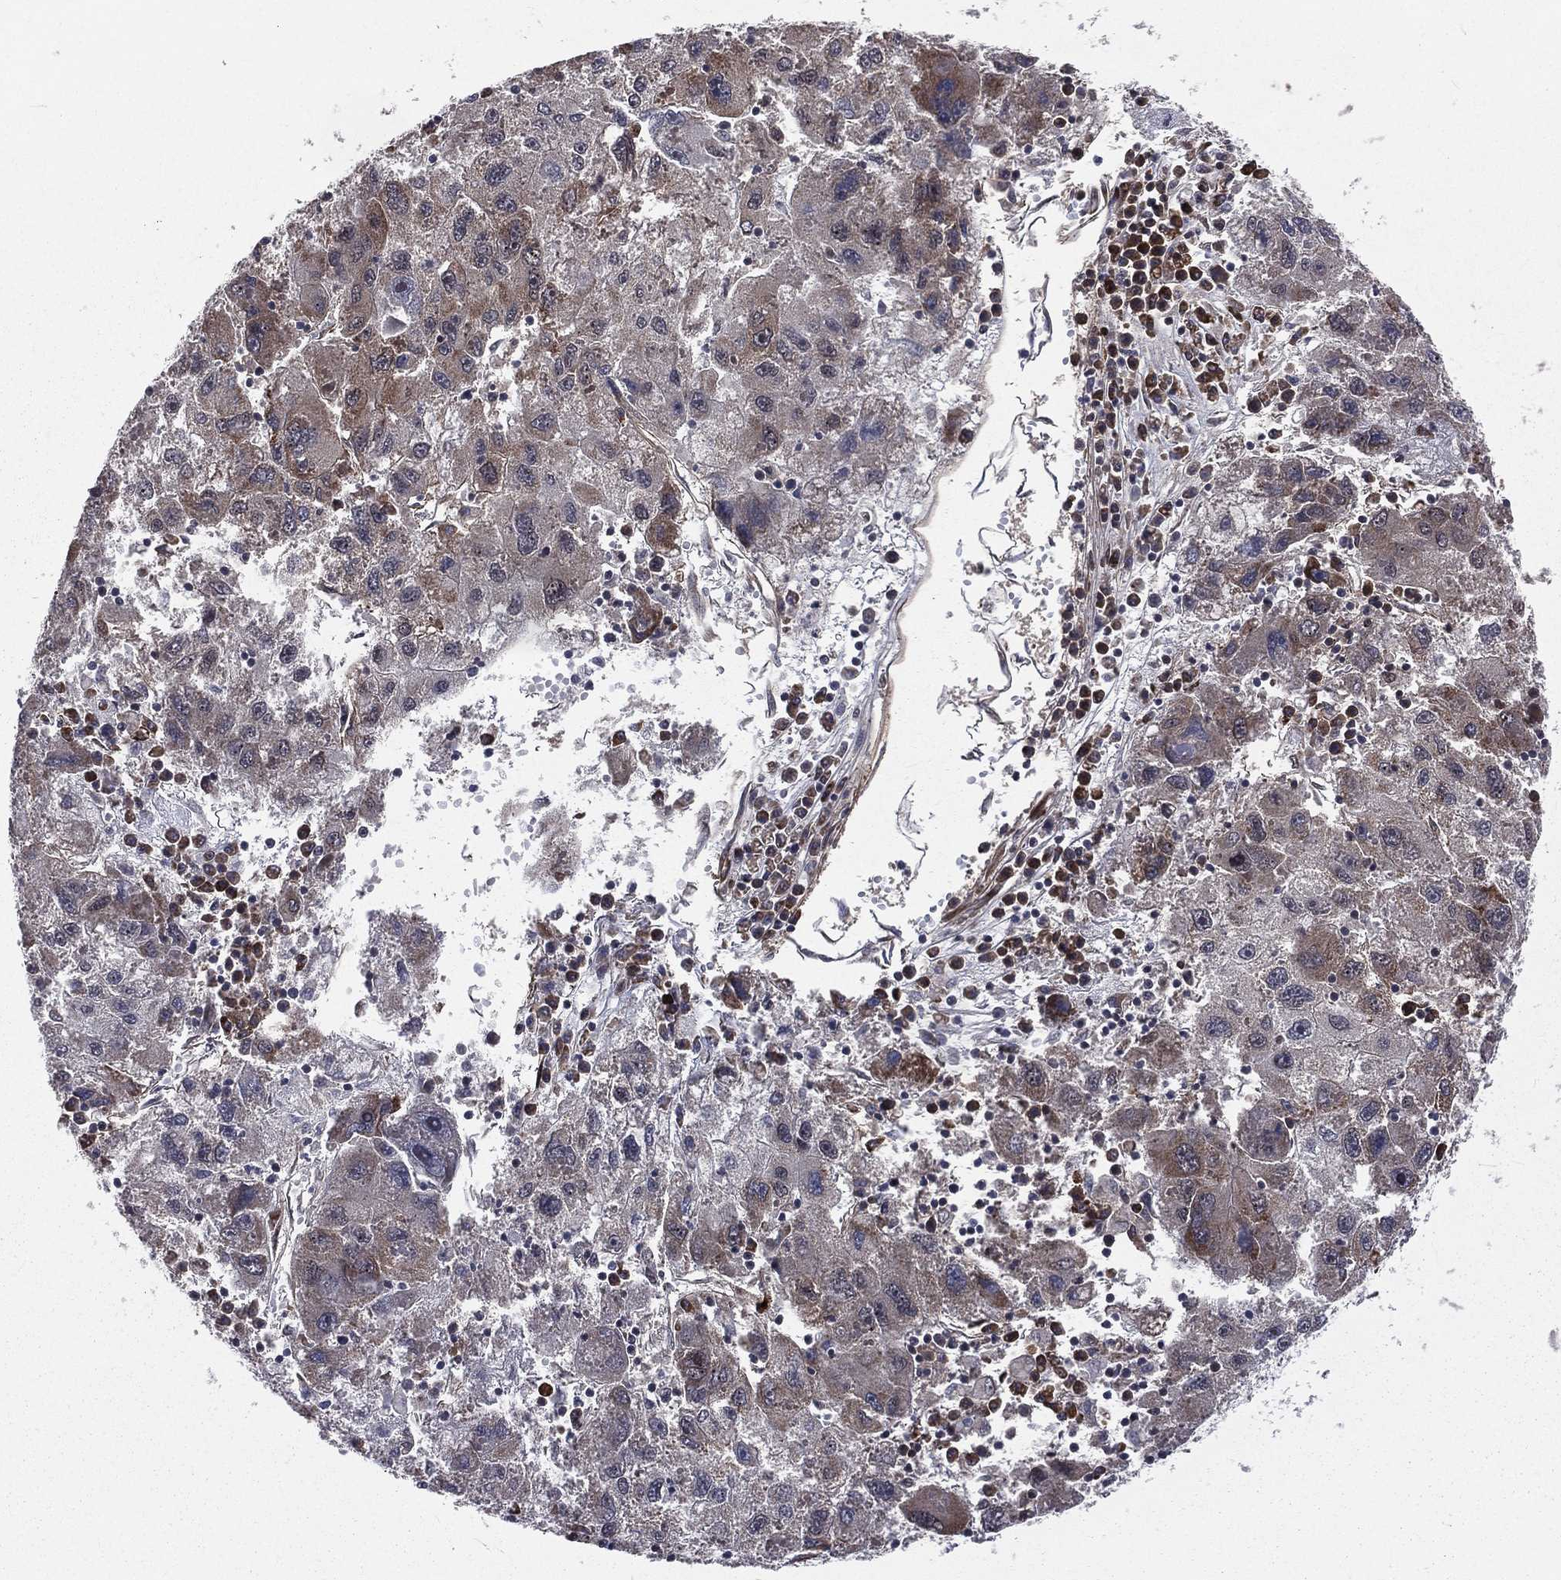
{"staining": {"intensity": "moderate", "quantity": "<25%", "location": "cytoplasmic/membranous"}, "tissue": "liver cancer", "cell_type": "Tumor cells", "image_type": "cancer", "snomed": [{"axis": "morphology", "description": "Carcinoma, Hepatocellular, NOS"}, {"axis": "topography", "description": "Liver"}], "caption": "A histopathology image of hepatocellular carcinoma (liver) stained for a protein exhibits moderate cytoplasmic/membranous brown staining in tumor cells.", "gene": "ARL3", "patient": {"sex": "male", "age": 75}}